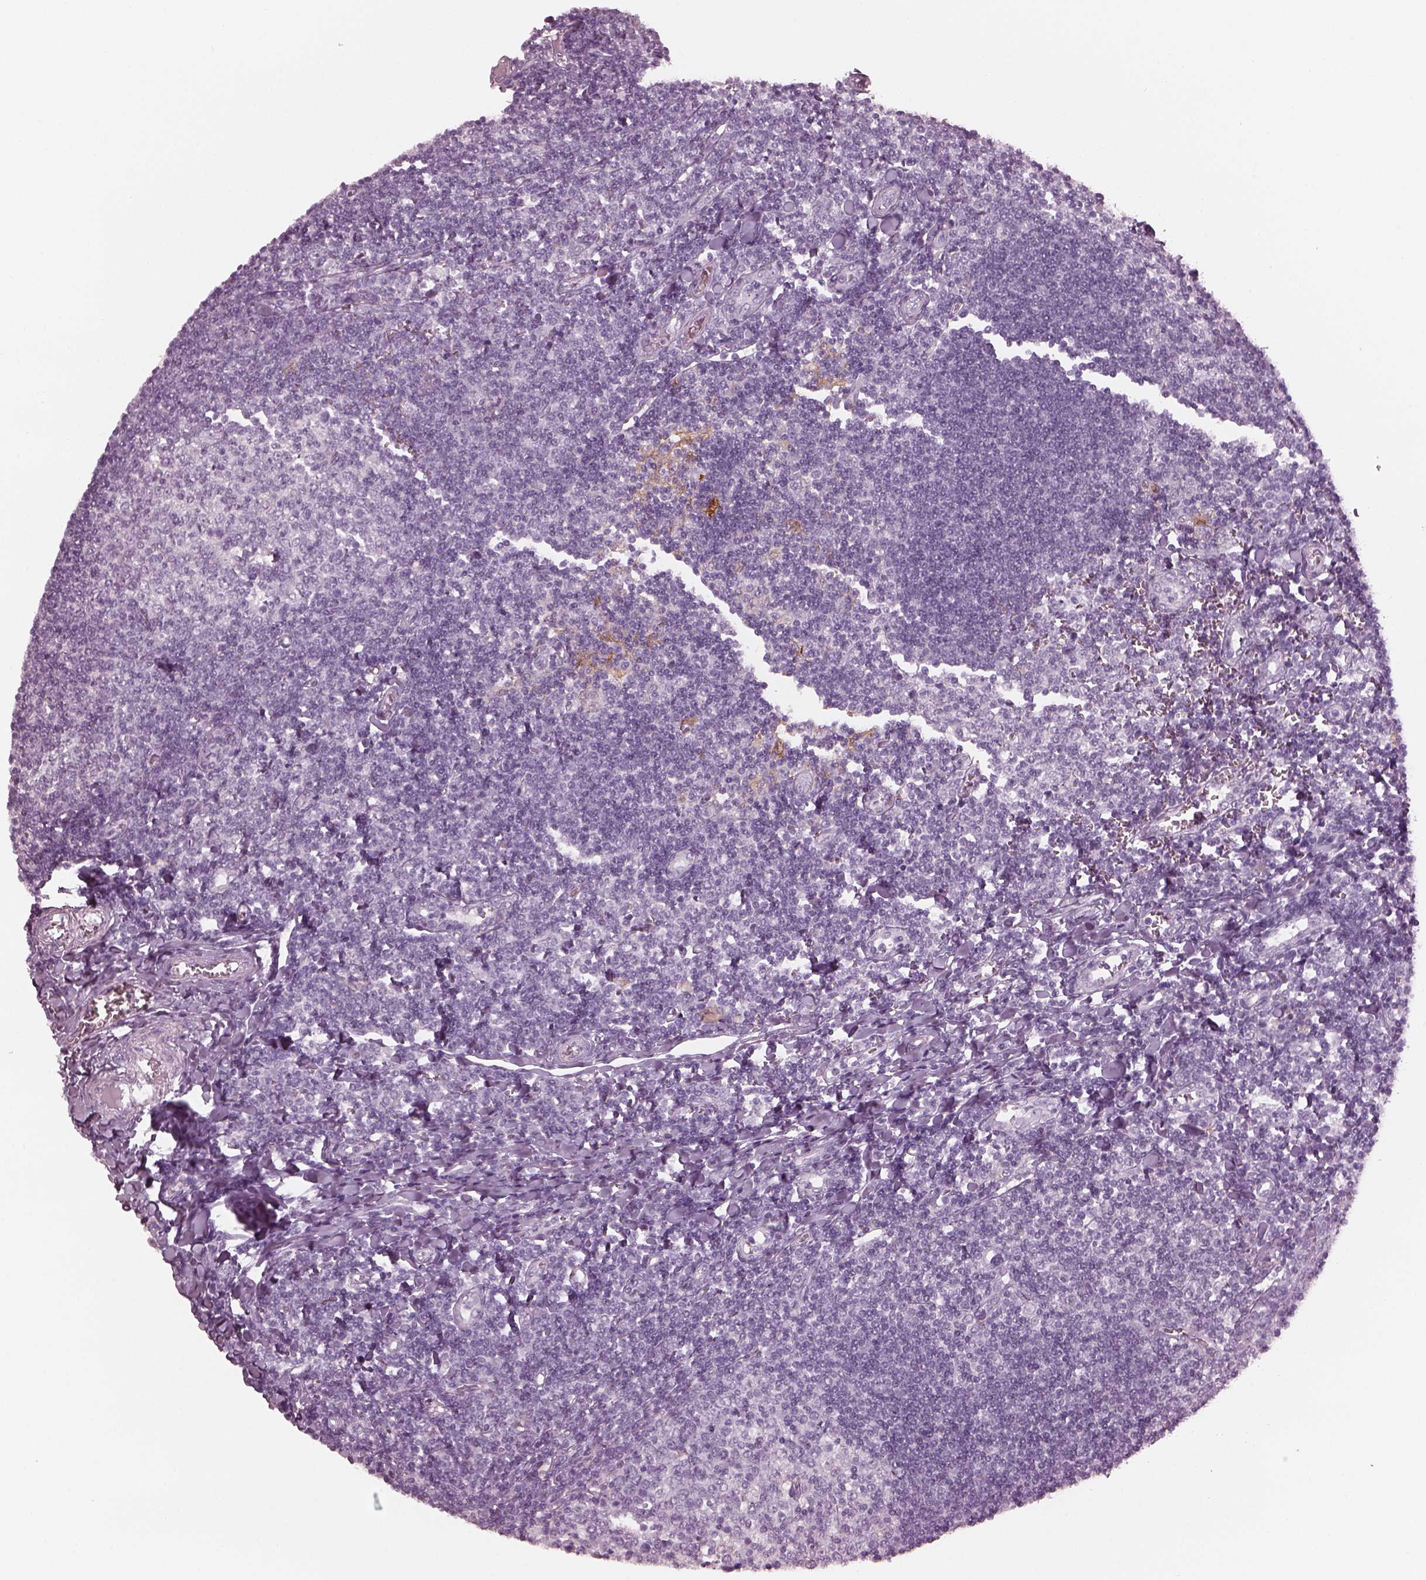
{"staining": {"intensity": "negative", "quantity": "none", "location": "none"}, "tissue": "tonsil", "cell_type": "Germinal center cells", "image_type": "normal", "snomed": [{"axis": "morphology", "description": "Normal tissue, NOS"}, {"axis": "topography", "description": "Tonsil"}], "caption": "Protein analysis of benign tonsil exhibits no significant expression in germinal center cells.", "gene": "C2orf81", "patient": {"sex": "female", "age": 12}}